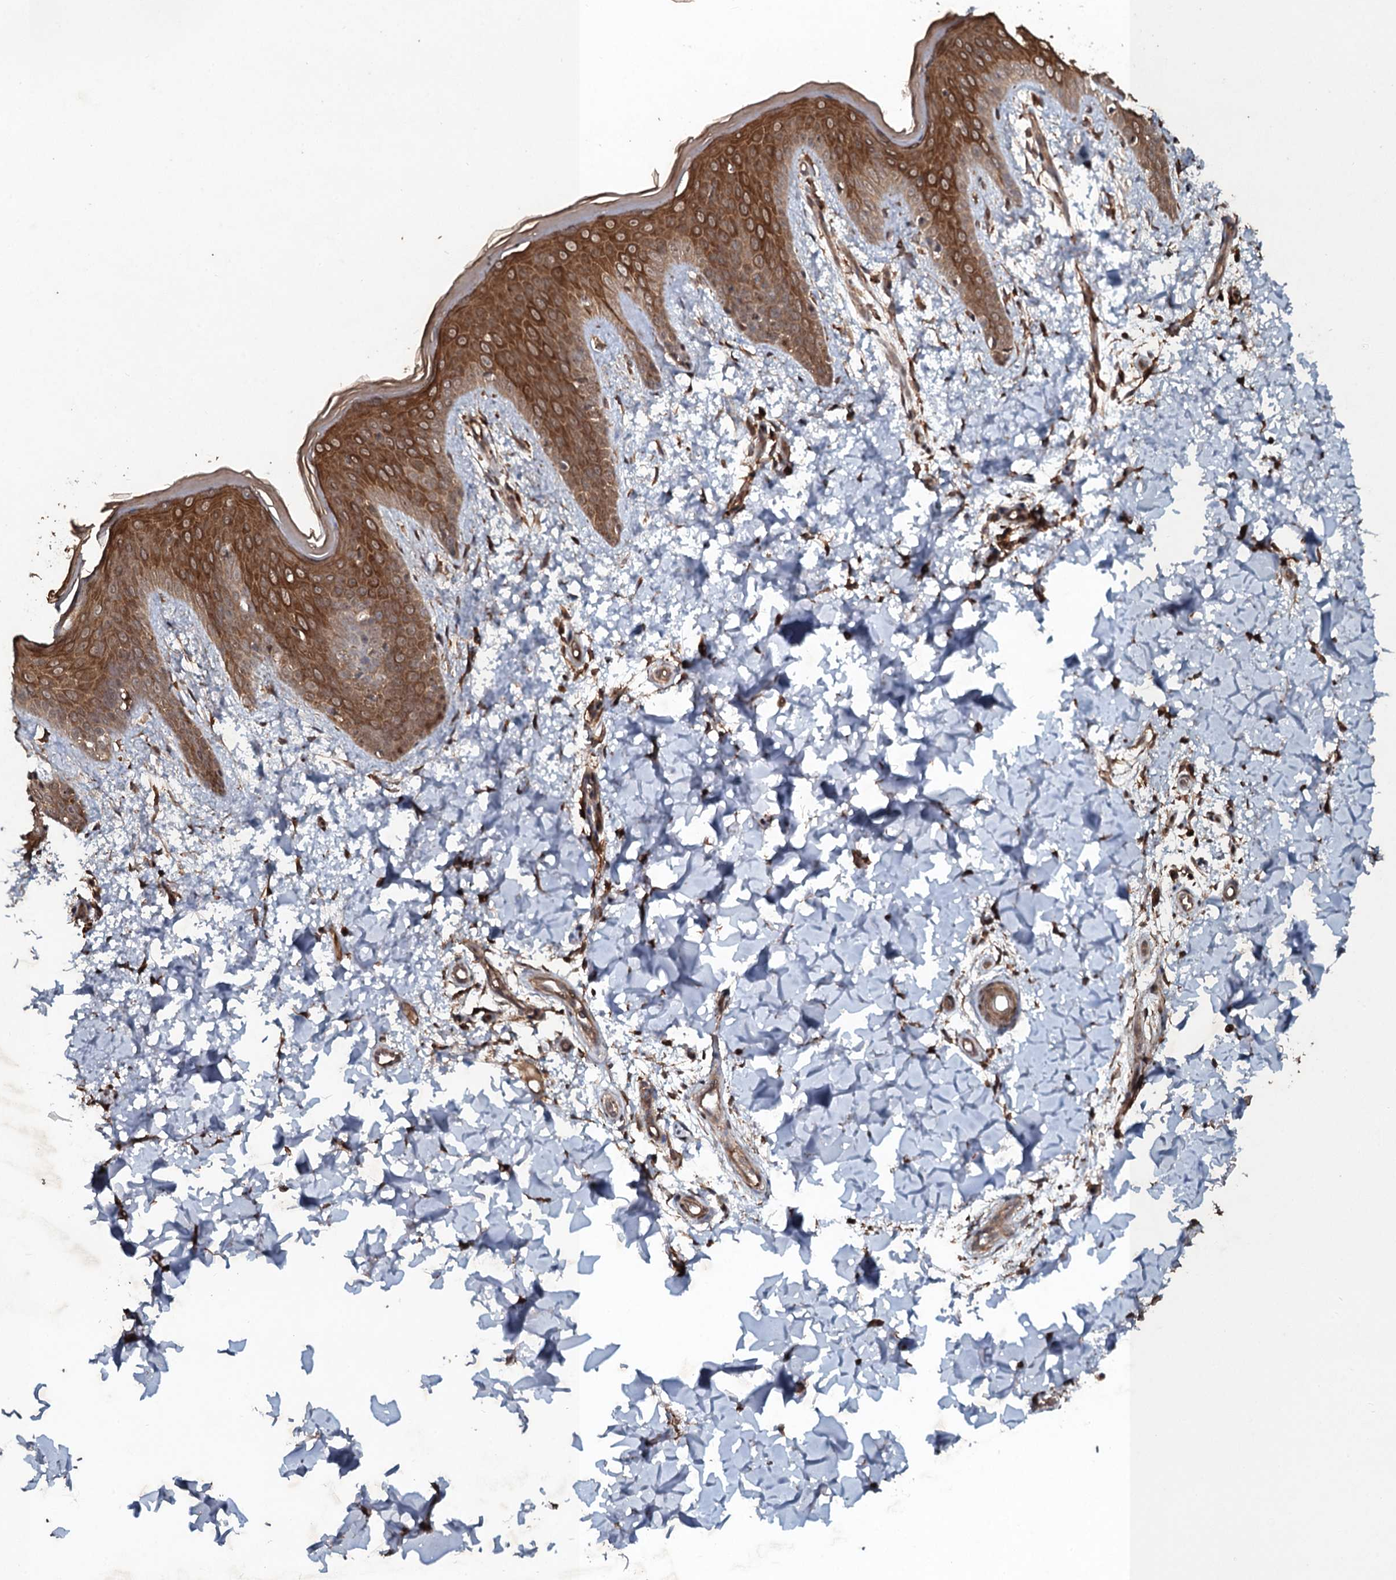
{"staining": {"intensity": "strong", "quantity": ">75%", "location": "cytoplasmic/membranous"}, "tissue": "skin", "cell_type": "Fibroblasts", "image_type": "normal", "snomed": [{"axis": "morphology", "description": "Normal tissue, NOS"}, {"axis": "topography", "description": "Skin"}], "caption": "Approximately >75% of fibroblasts in unremarkable skin display strong cytoplasmic/membranous protein positivity as visualized by brown immunohistochemical staining.", "gene": "ADGRG3", "patient": {"sex": "male", "age": 36}}